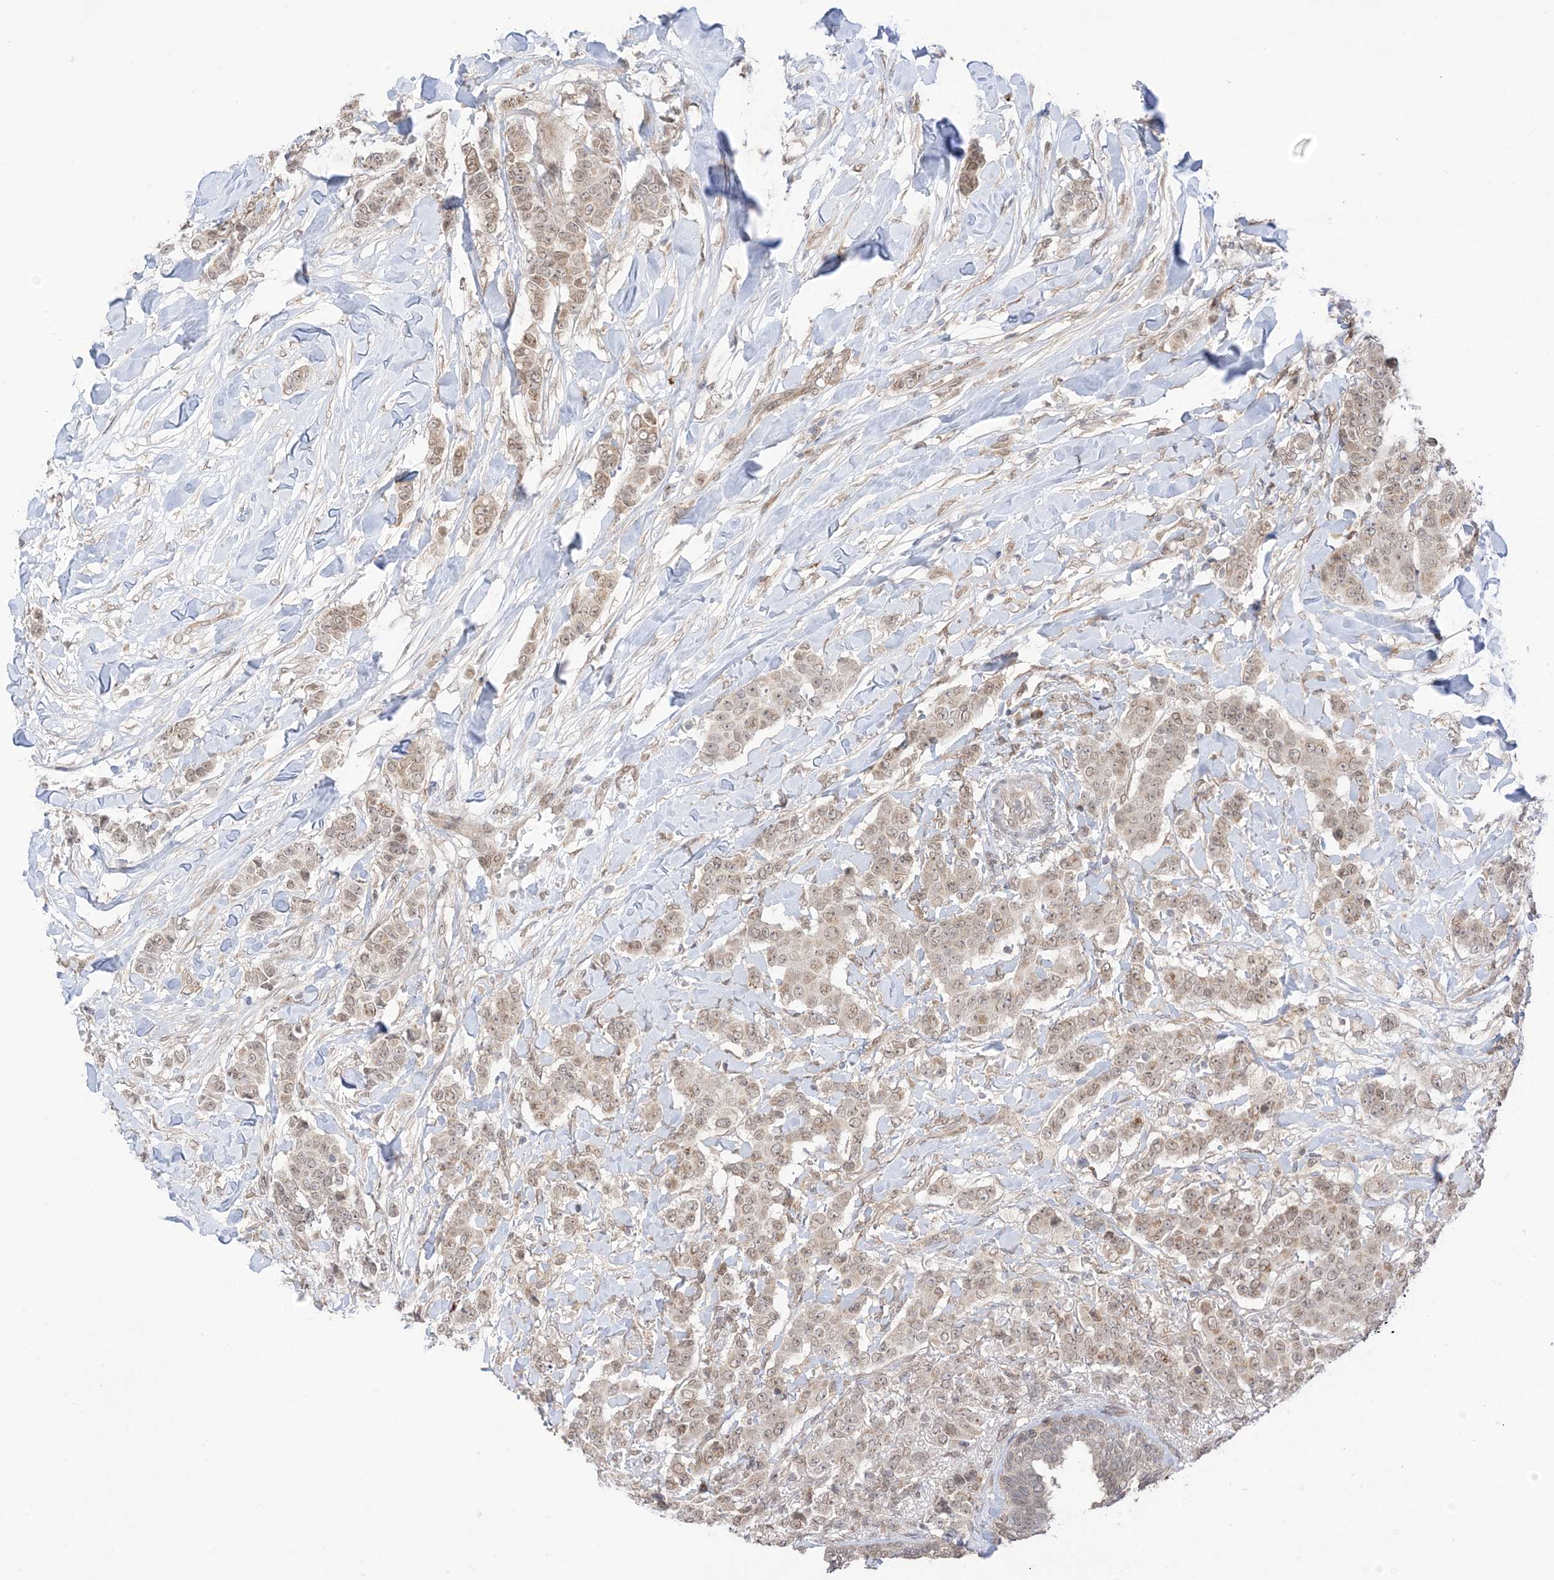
{"staining": {"intensity": "weak", "quantity": ">75%", "location": "cytoplasmic/membranous,nuclear"}, "tissue": "breast cancer", "cell_type": "Tumor cells", "image_type": "cancer", "snomed": [{"axis": "morphology", "description": "Duct carcinoma"}, {"axis": "topography", "description": "Breast"}], "caption": "Breast infiltrating ductal carcinoma tissue displays weak cytoplasmic/membranous and nuclear staining in approximately >75% of tumor cells, visualized by immunohistochemistry.", "gene": "UBE2E2", "patient": {"sex": "female", "age": 40}}